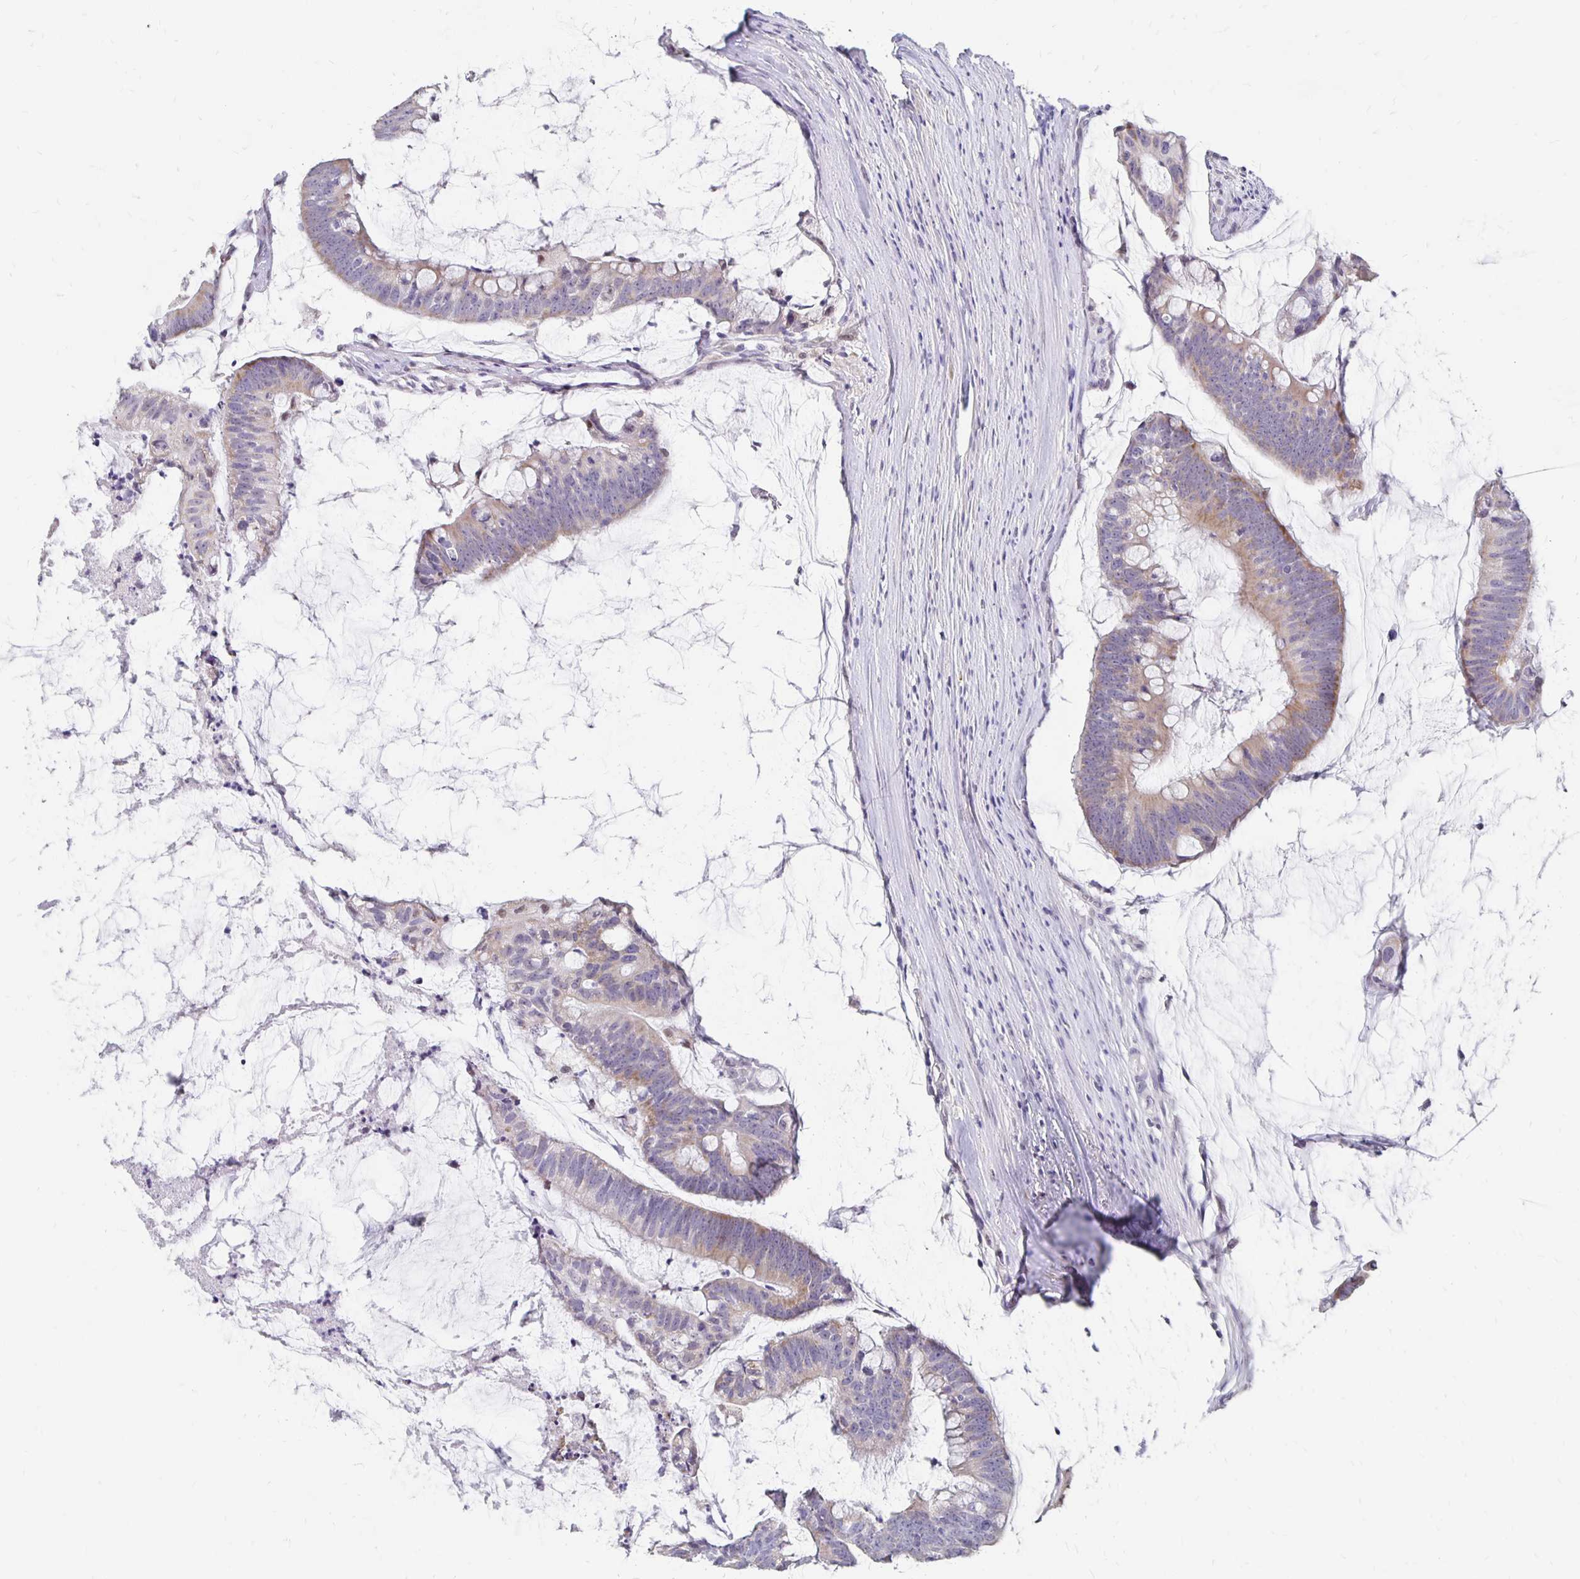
{"staining": {"intensity": "weak", "quantity": "25%-75%", "location": "cytoplasmic/membranous"}, "tissue": "colorectal cancer", "cell_type": "Tumor cells", "image_type": "cancer", "snomed": [{"axis": "morphology", "description": "Adenocarcinoma, NOS"}, {"axis": "topography", "description": "Colon"}], "caption": "This micrograph exhibits immunohistochemistry staining of human adenocarcinoma (colorectal), with low weak cytoplasmic/membranous expression in about 25%-75% of tumor cells.", "gene": "ATOSB", "patient": {"sex": "male", "age": 62}}